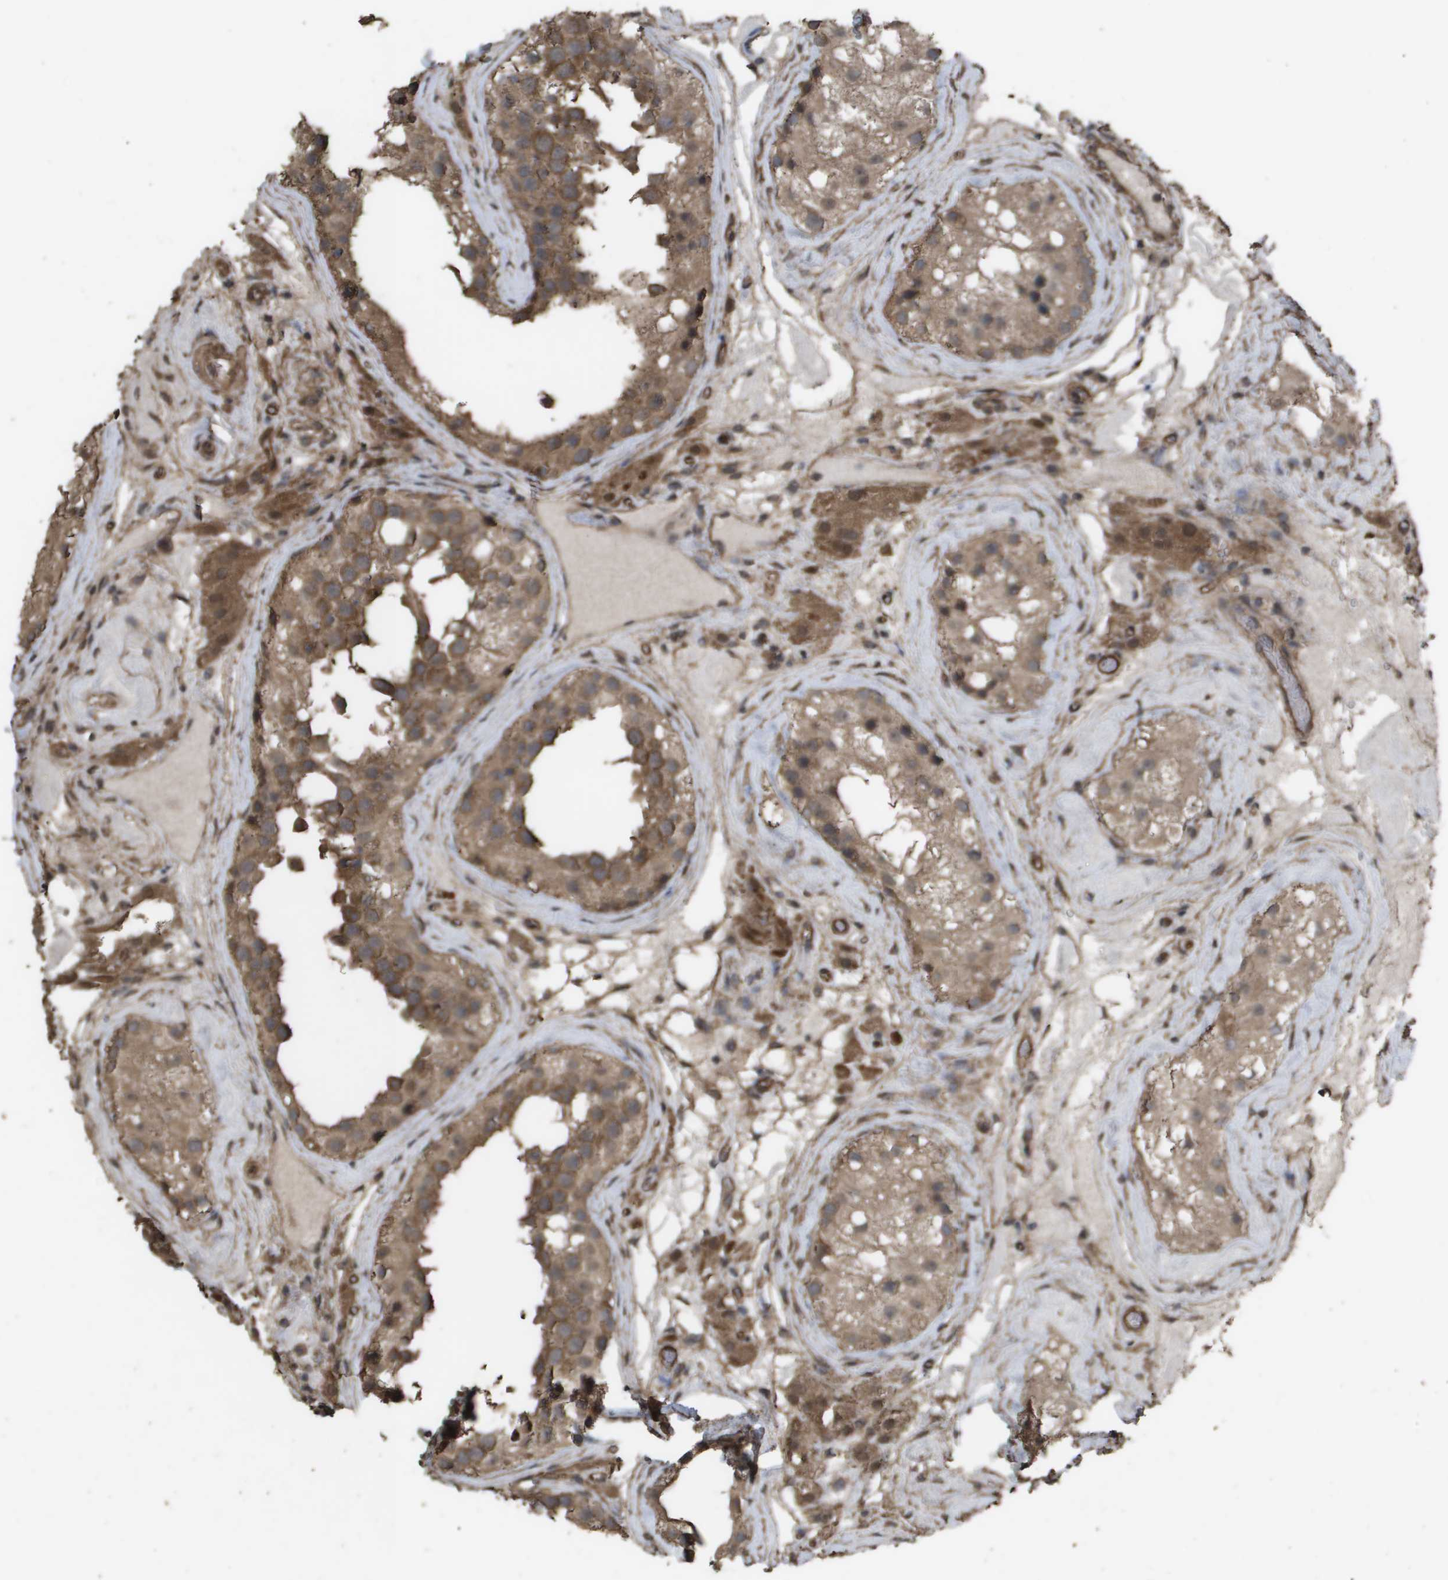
{"staining": {"intensity": "moderate", "quantity": ">75%", "location": "cytoplasmic/membranous"}, "tissue": "testis", "cell_type": "Cells in seminiferous ducts", "image_type": "normal", "snomed": [{"axis": "morphology", "description": "Normal tissue, NOS"}, {"axis": "morphology", "description": "Seminoma, NOS"}, {"axis": "topography", "description": "Testis"}], "caption": "Benign testis was stained to show a protein in brown. There is medium levels of moderate cytoplasmic/membranous staining in about >75% of cells in seminiferous ducts. (DAB IHC, brown staining for protein, blue staining for nuclei).", "gene": "CUL5", "patient": {"sex": "male", "age": 71}}